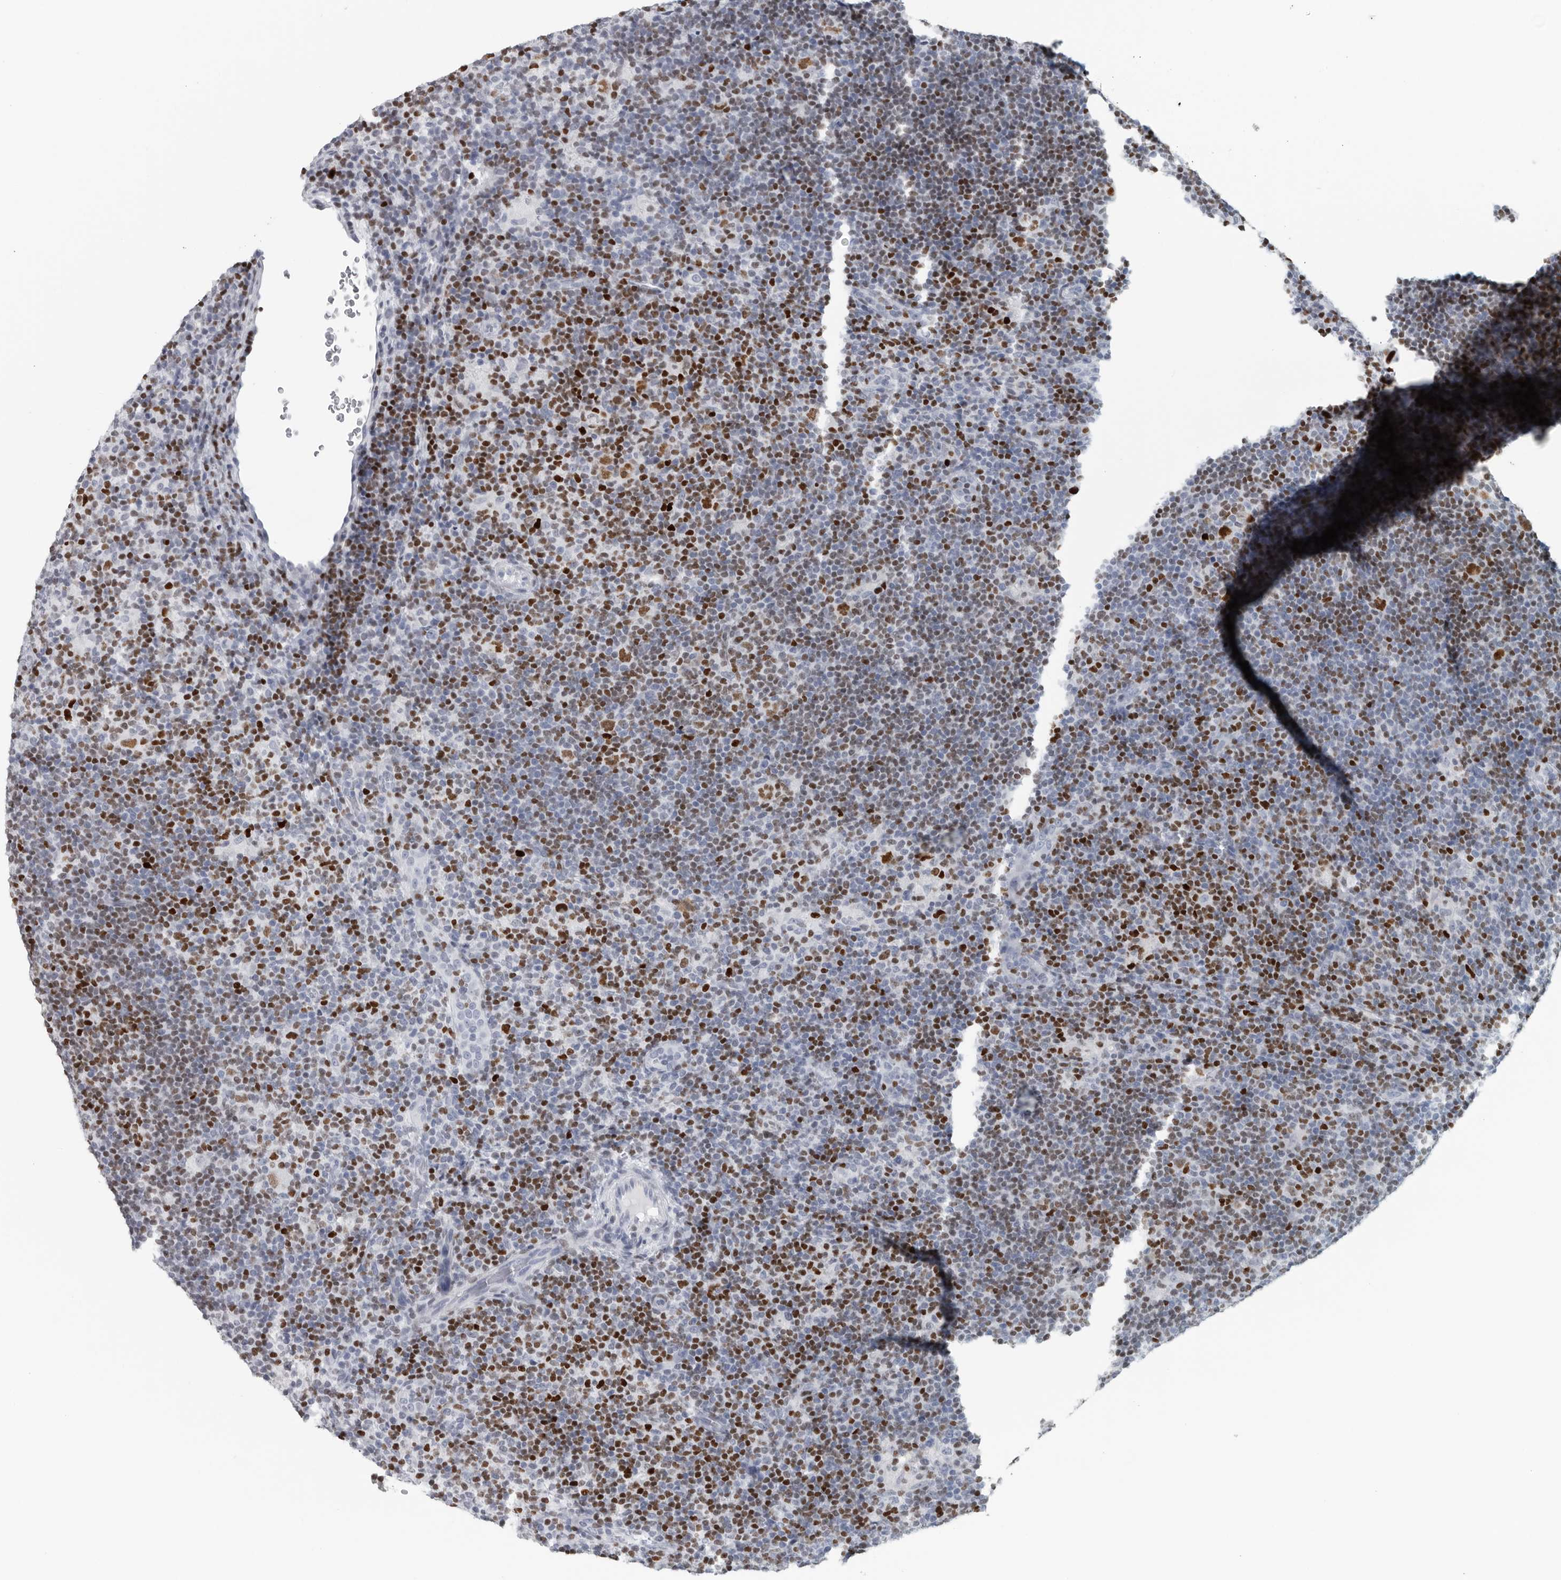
{"staining": {"intensity": "strong", "quantity": ">75%", "location": "nuclear"}, "tissue": "lymphoma", "cell_type": "Tumor cells", "image_type": "cancer", "snomed": [{"axis": "morphology", "description": "Hodgkin's disease, NOS"}, {"axis": "topography", "description": "Lymph node"}], "caption": "A high amount of strong nuclear positivity is appreciated in approximately >75% of tumor cells in lymphoma tissue. The protein is shown in brown color, while the nuclei are stained blue.", "gene": "SATB2", "patient": {"sex": "female", "age": 57}}